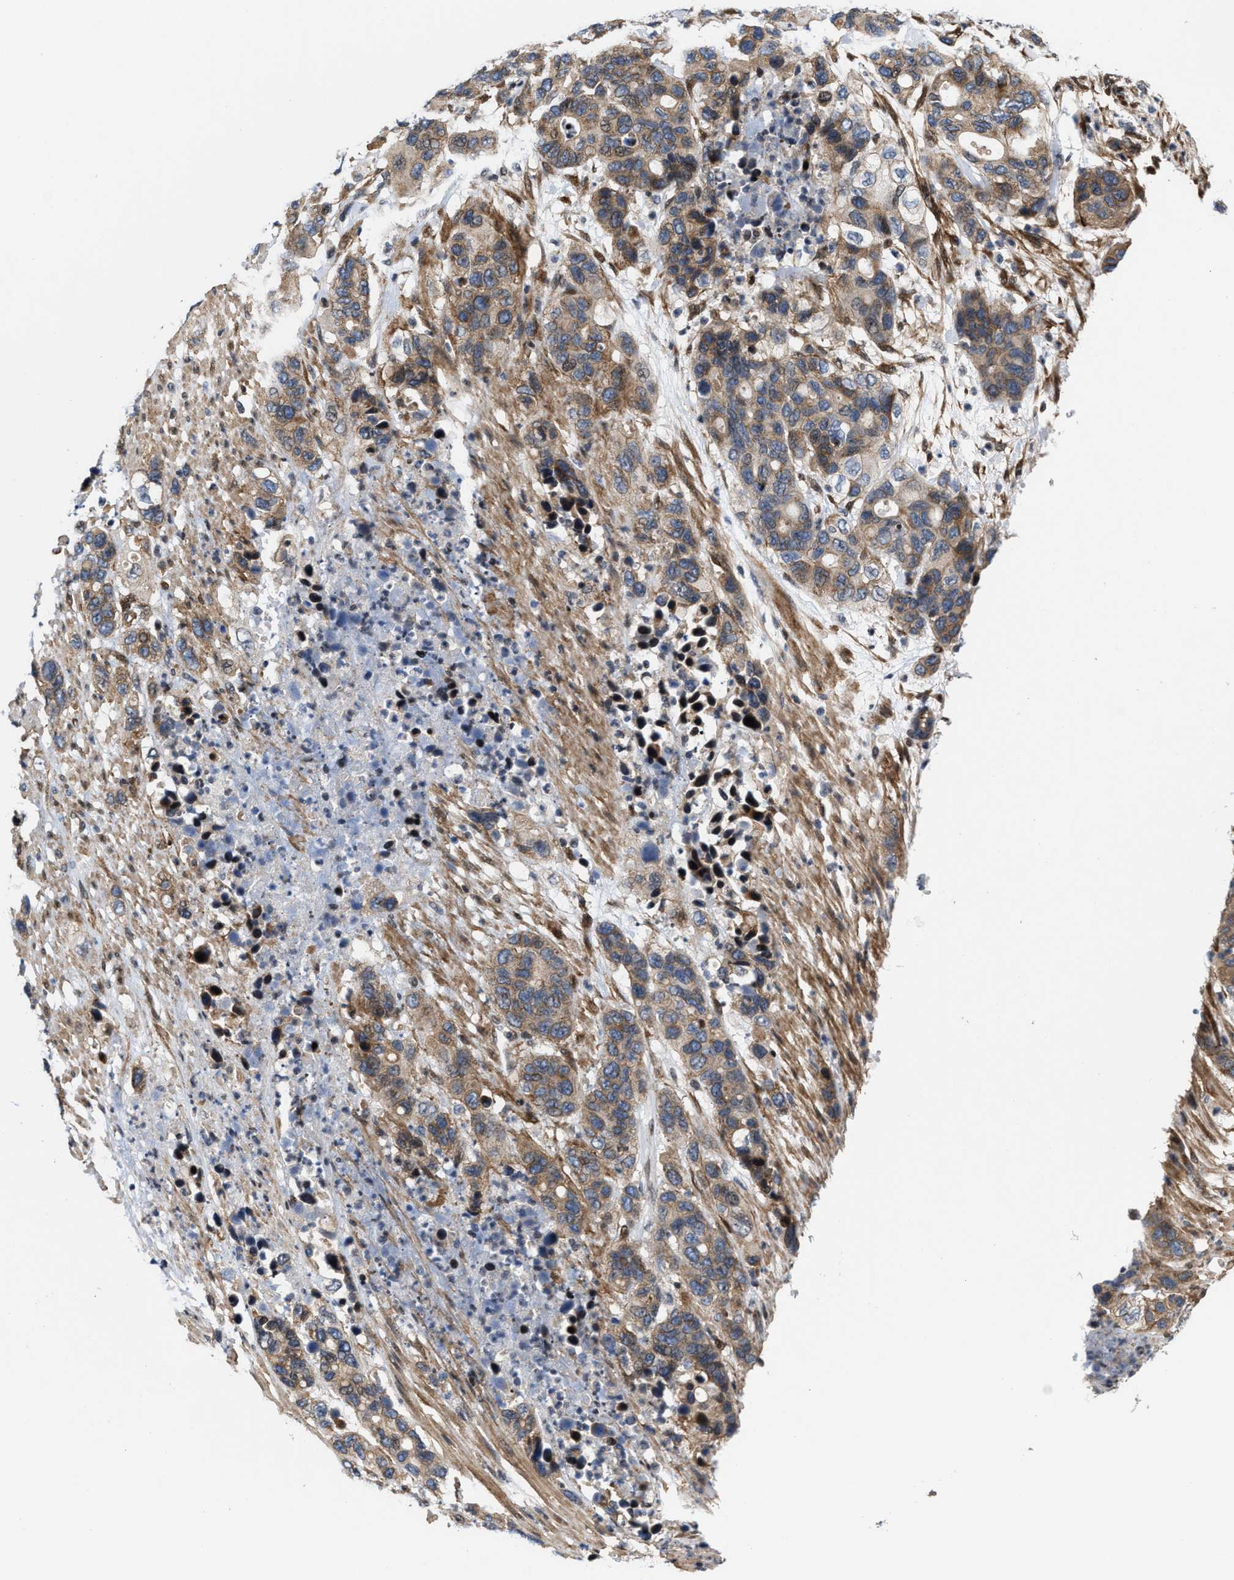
{"staining": {"intensity": "weak", "quantity": ">75%", "location": "cytoplasmic/membranous"}, "tissue": "pancreatic cancer", "cell_type": "Tumor cells", "image_type": "cancer", "snomed": [{"axis": "morphology", "description": "Adenocarcinoma, NOS"}, {"axis": "topography", "description": "Pancreas"}], "caption": "The immunohistochemical stain highlights weak cytoplasmic/membranous expression in tumor cells of adenocarcinoma (pancreatic) tissue. (DAB (3,3'-diaminobenzidine) = brown stain, brightfield microscopy at high magnification).", "gene": "TGFB1I1", "patient": {"sex": "female", "age": 71}}